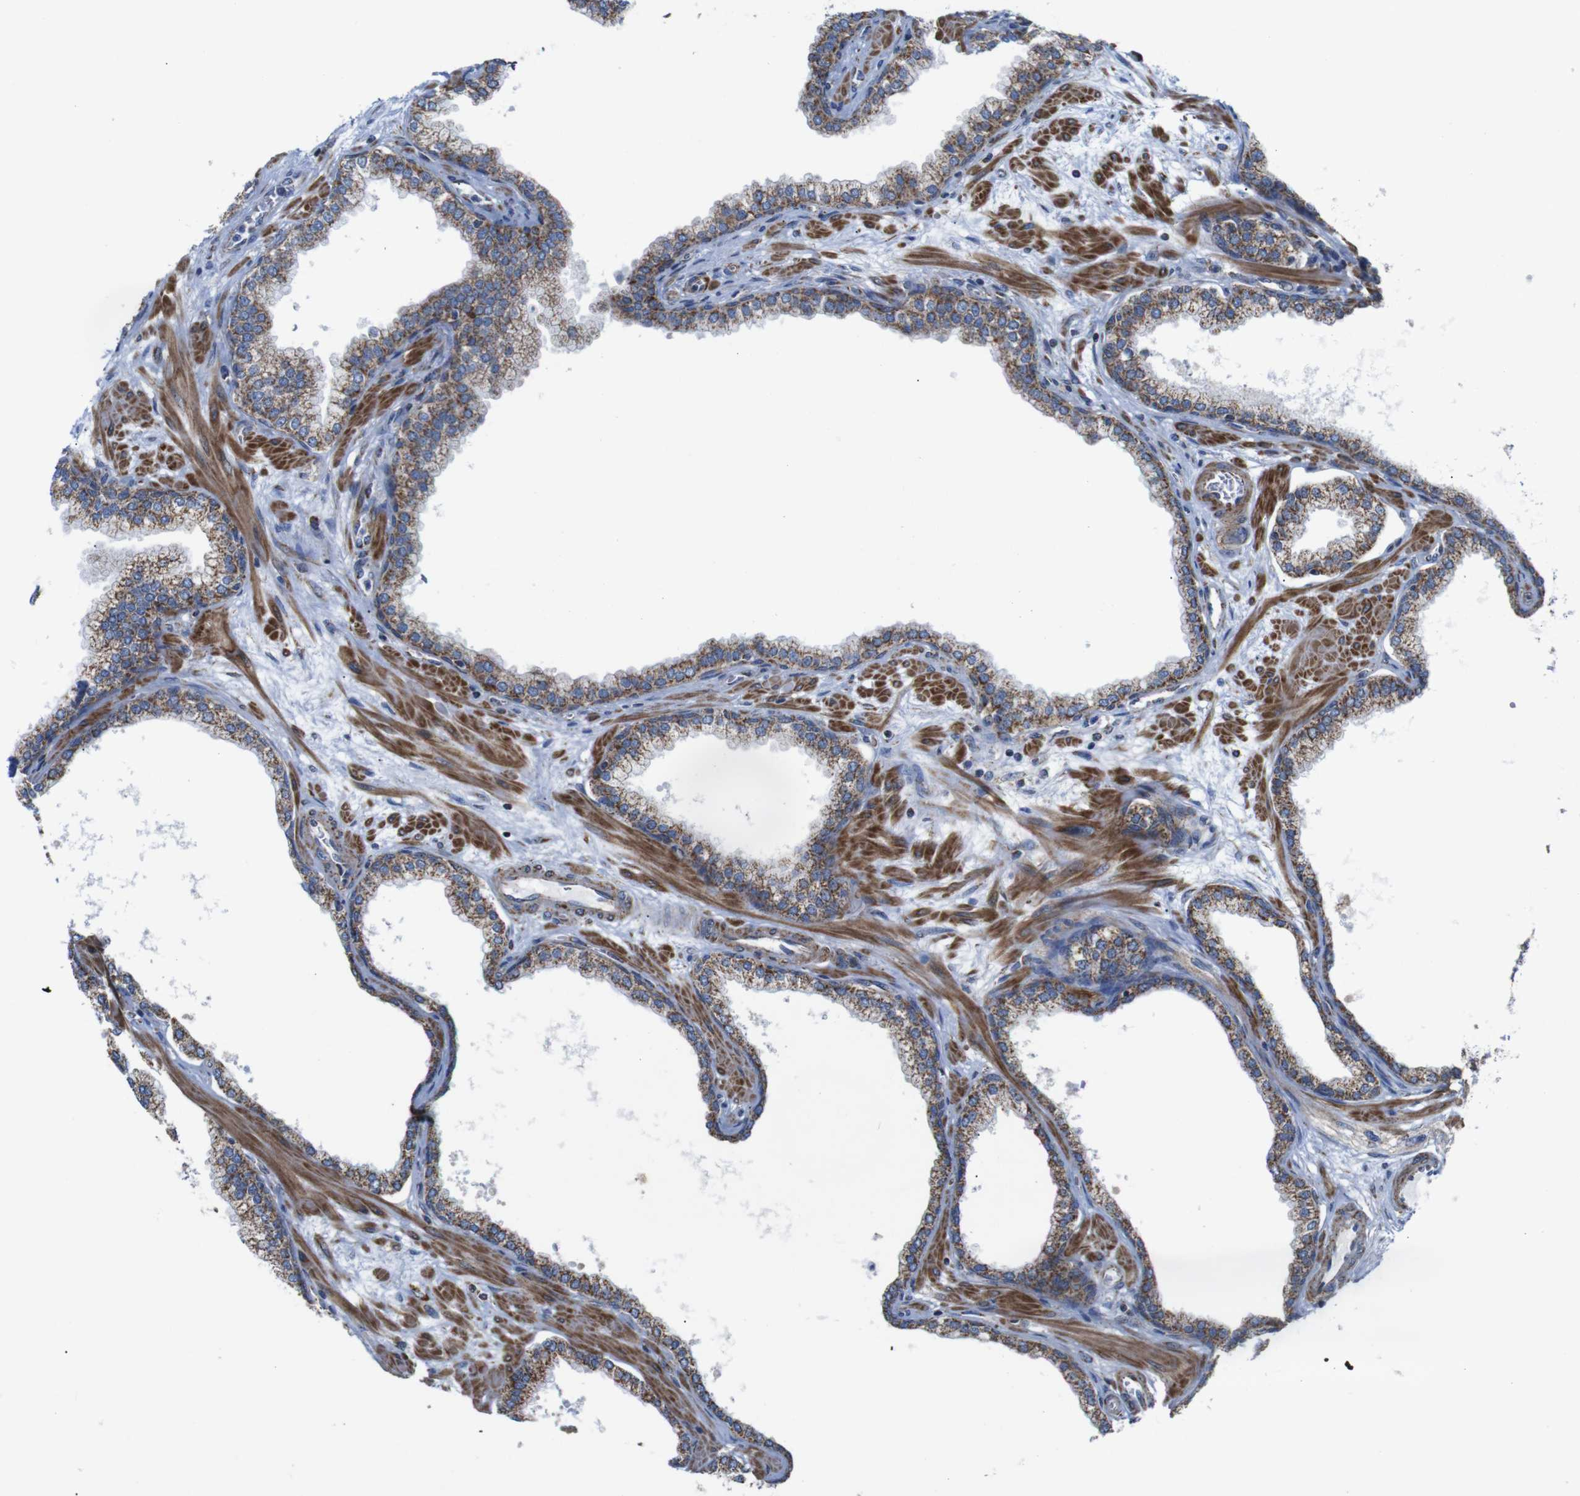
{"staining": {"intensity": "moderate", "quantity": ">75%", "location": "cytoplasmic/membranous"}, "tissue": "prostate", "cell_type": "Glandular cells", "image_type": "normal", "snomed": [{"axis": "morphology", "description": "Normal tissue, NOS"}, {"axis": "morphology", "description": "Urothelial carcinoma, Low grade"}, {"axis": "topography", "description": "Urinary bladder"}, {"axis": "topography", "description": "Prostate"}], "caption": "Protein analysis of unremarkable prostate reveals moderate cytoplasmic/membranous positivity in approximately >75% of glandular cells.", "gene": "FAM171B", "patient": {"sex": "male", "age": 60}}